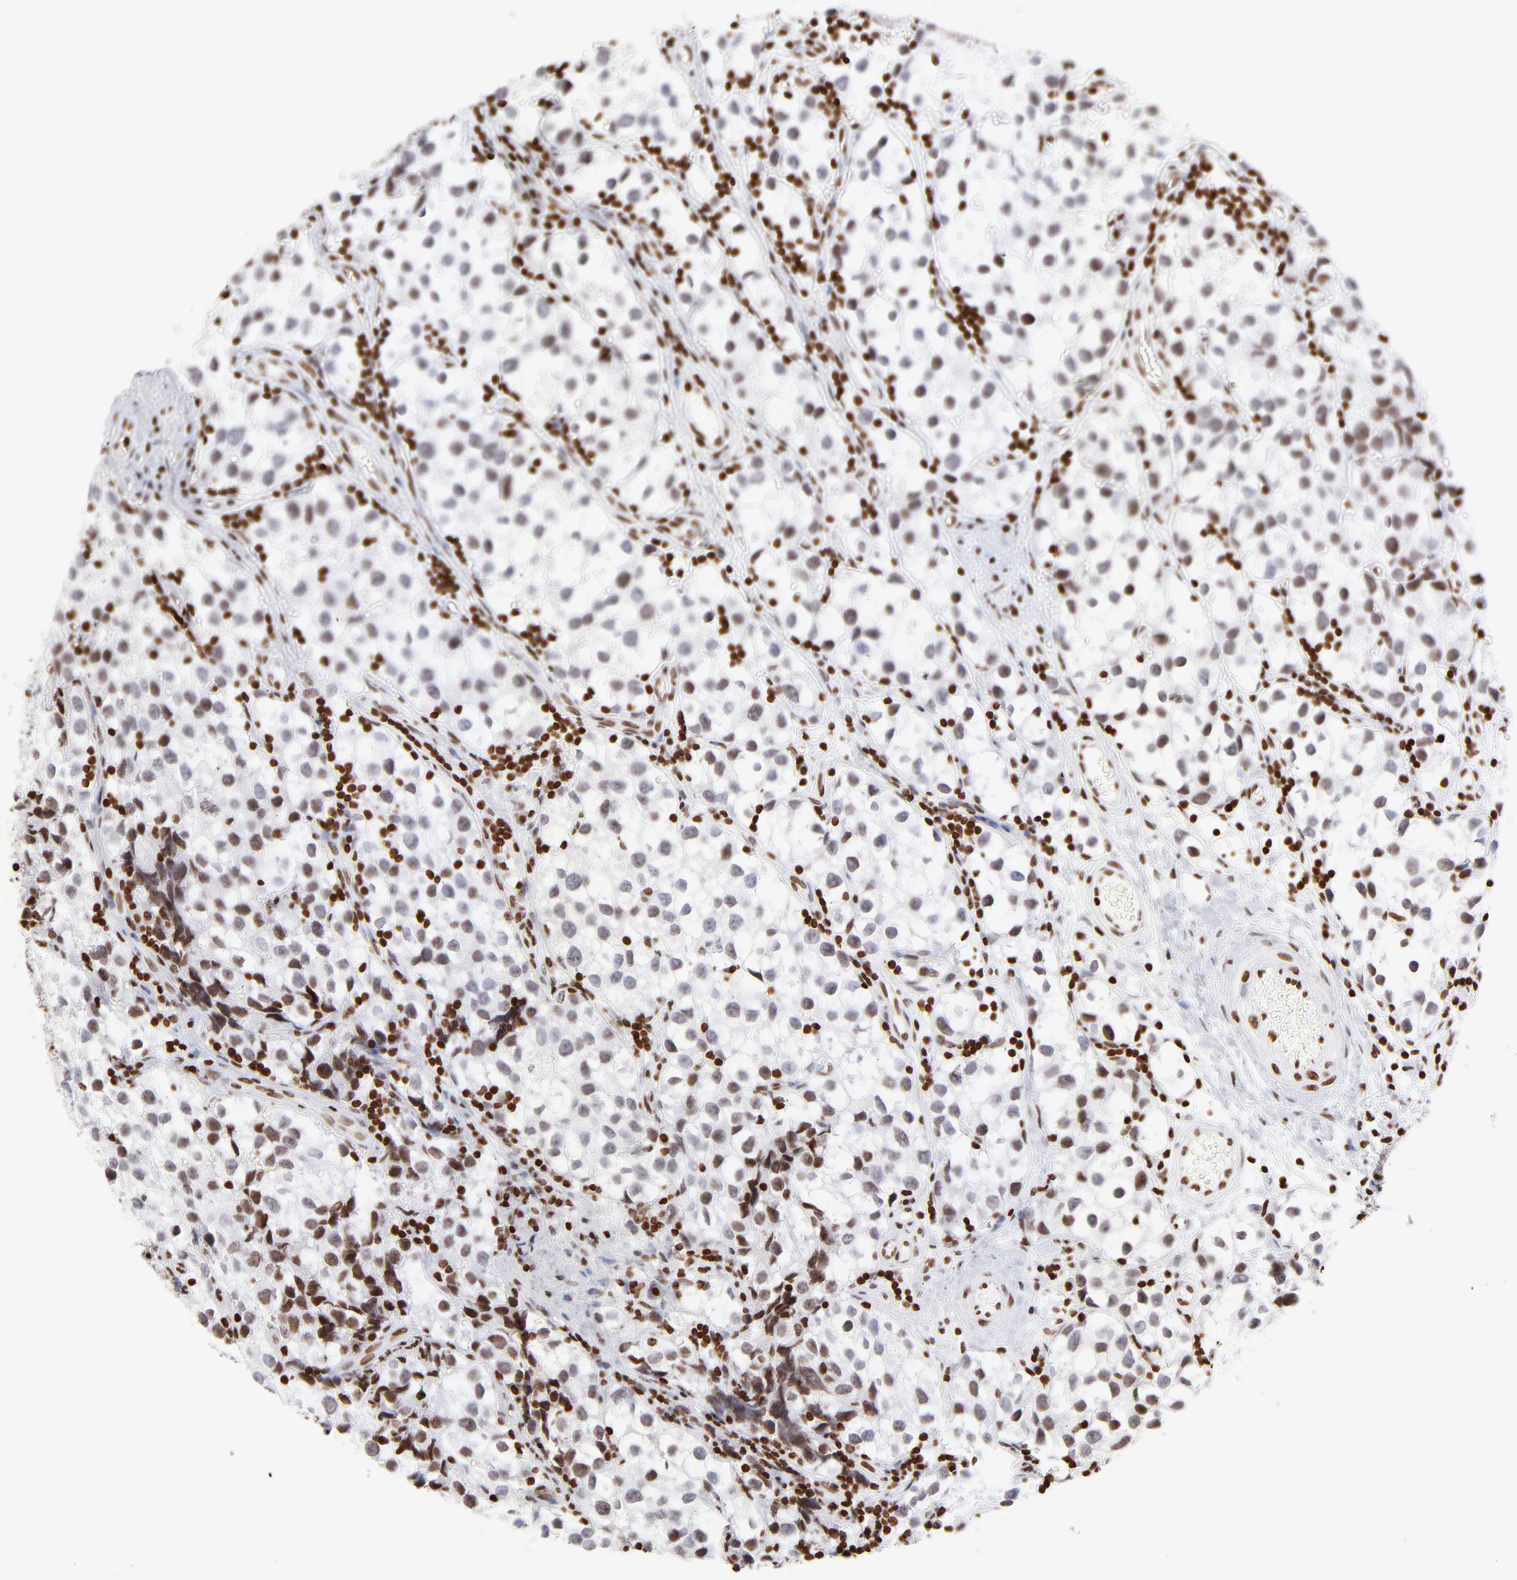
{"staining": {"intensity": "moderate", "quantity": "25%-75%", "location": "nuclear"}, "tissue": "testis cancer", "cell_type": "Tumor cells", "image_type": "cancer", "snomed": [{"axis": "morphology", "description": "Seminoma, NOS"}, {"axis": "topography", "description": "Testis"}], "caption": "Moderate nuclear staining is present in about 25%-75% of tumor cells in testis cancer (seminoma). The staining was performed using DAB (3,3'-diaminobenzidine) to visualize the protein expression in brown, while the nuclei were stained in blue with hematoxylin (Magnification: 20x).", "gene": "RTL4", "patient": {"sex": "male", "age": 39}}